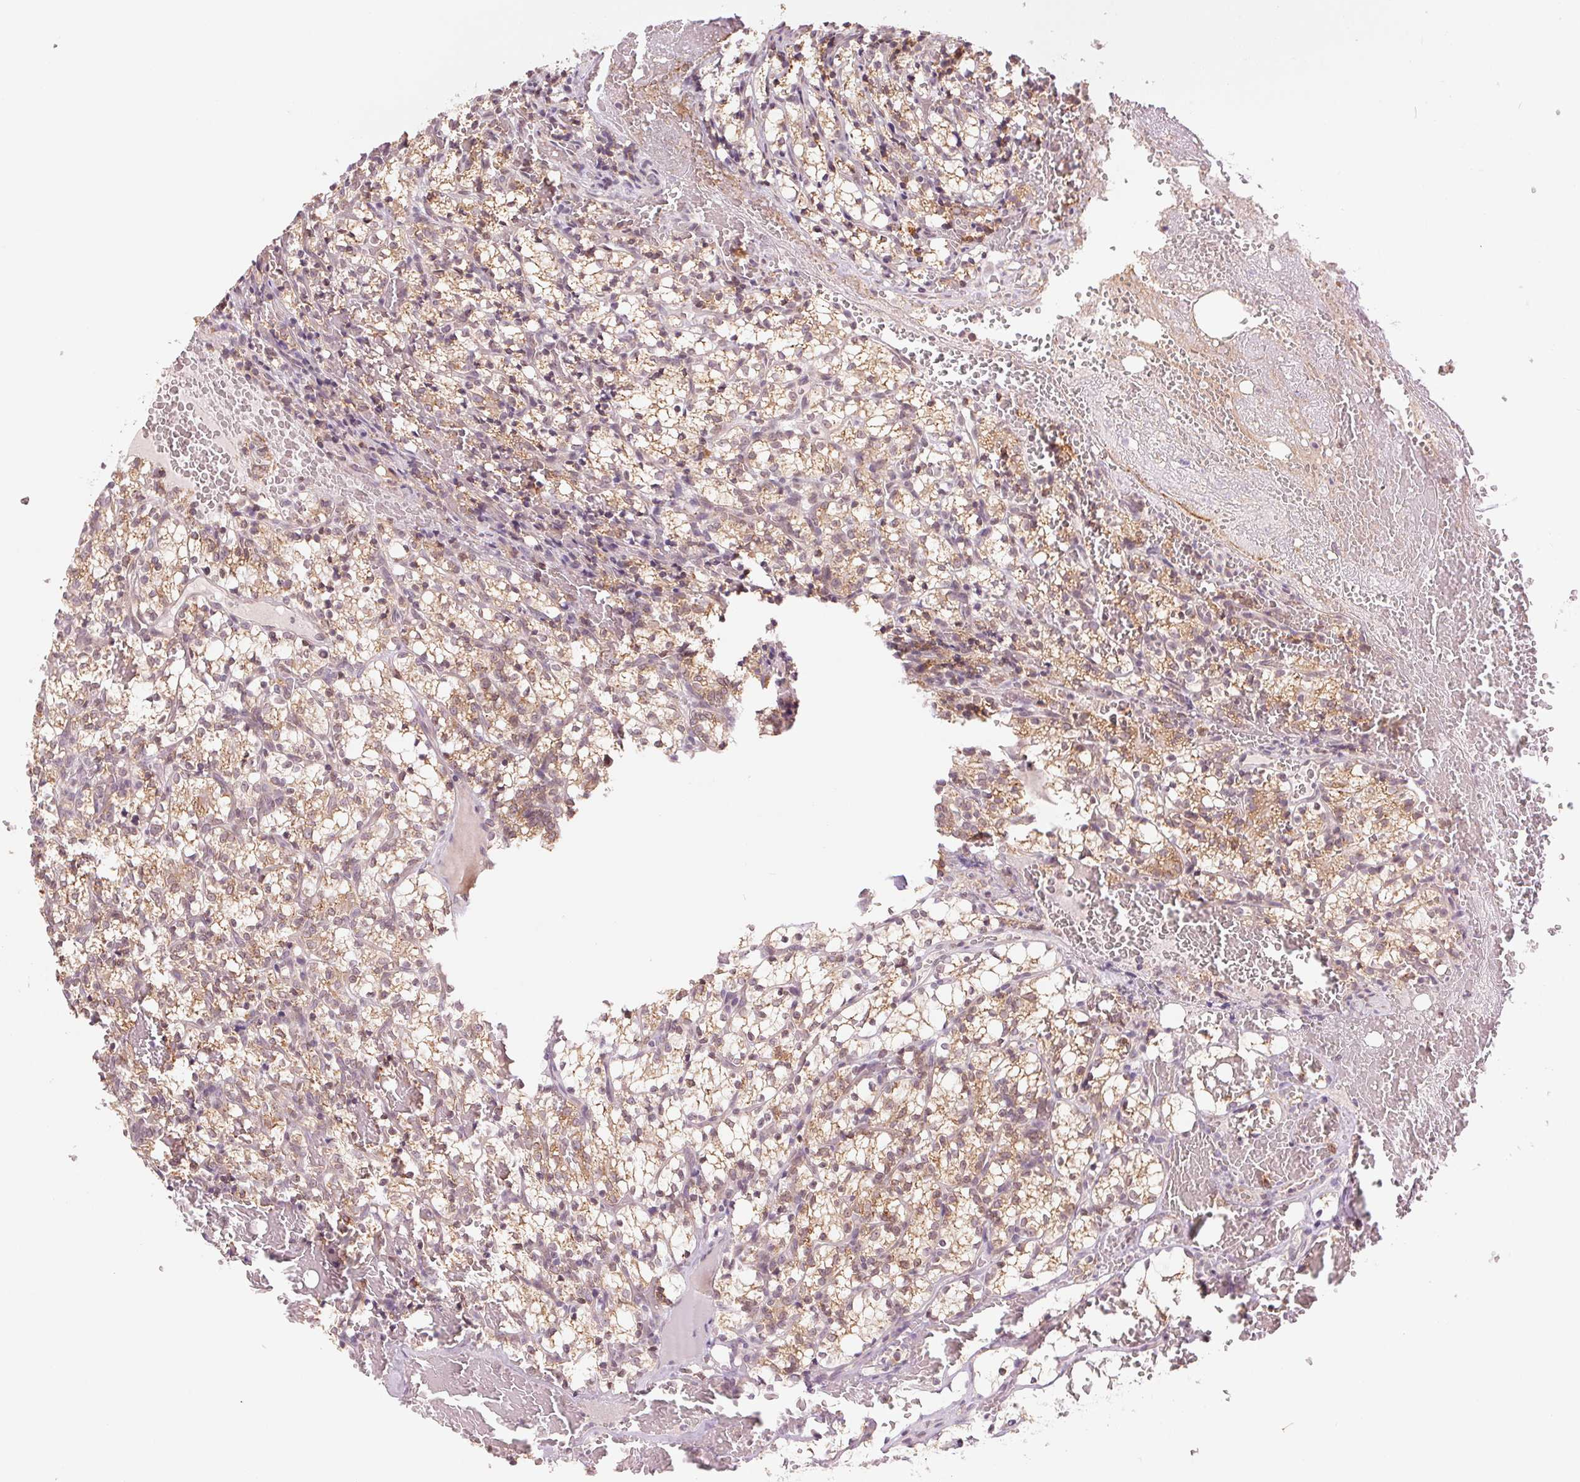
{"staining": {"intensity": "weak", "quantity": ">75%", "location": "cytoplasmic/membranous"}, "tissue": "renal cancer", "cell_type": "Tumor cells", "image_type": "cancer", "snomed": [{"axis": "morphology", "description": "Adenocarcinoma, NOS"}, {"axis": "topography", "description": "Kidney"}], "caption": "Protein staining shows weak cytoplasmic/membranous expression in about >75% of tumor cells in renal cancer.", "gene": "TECR", "patient": {"sex": "female", "age": 69}}